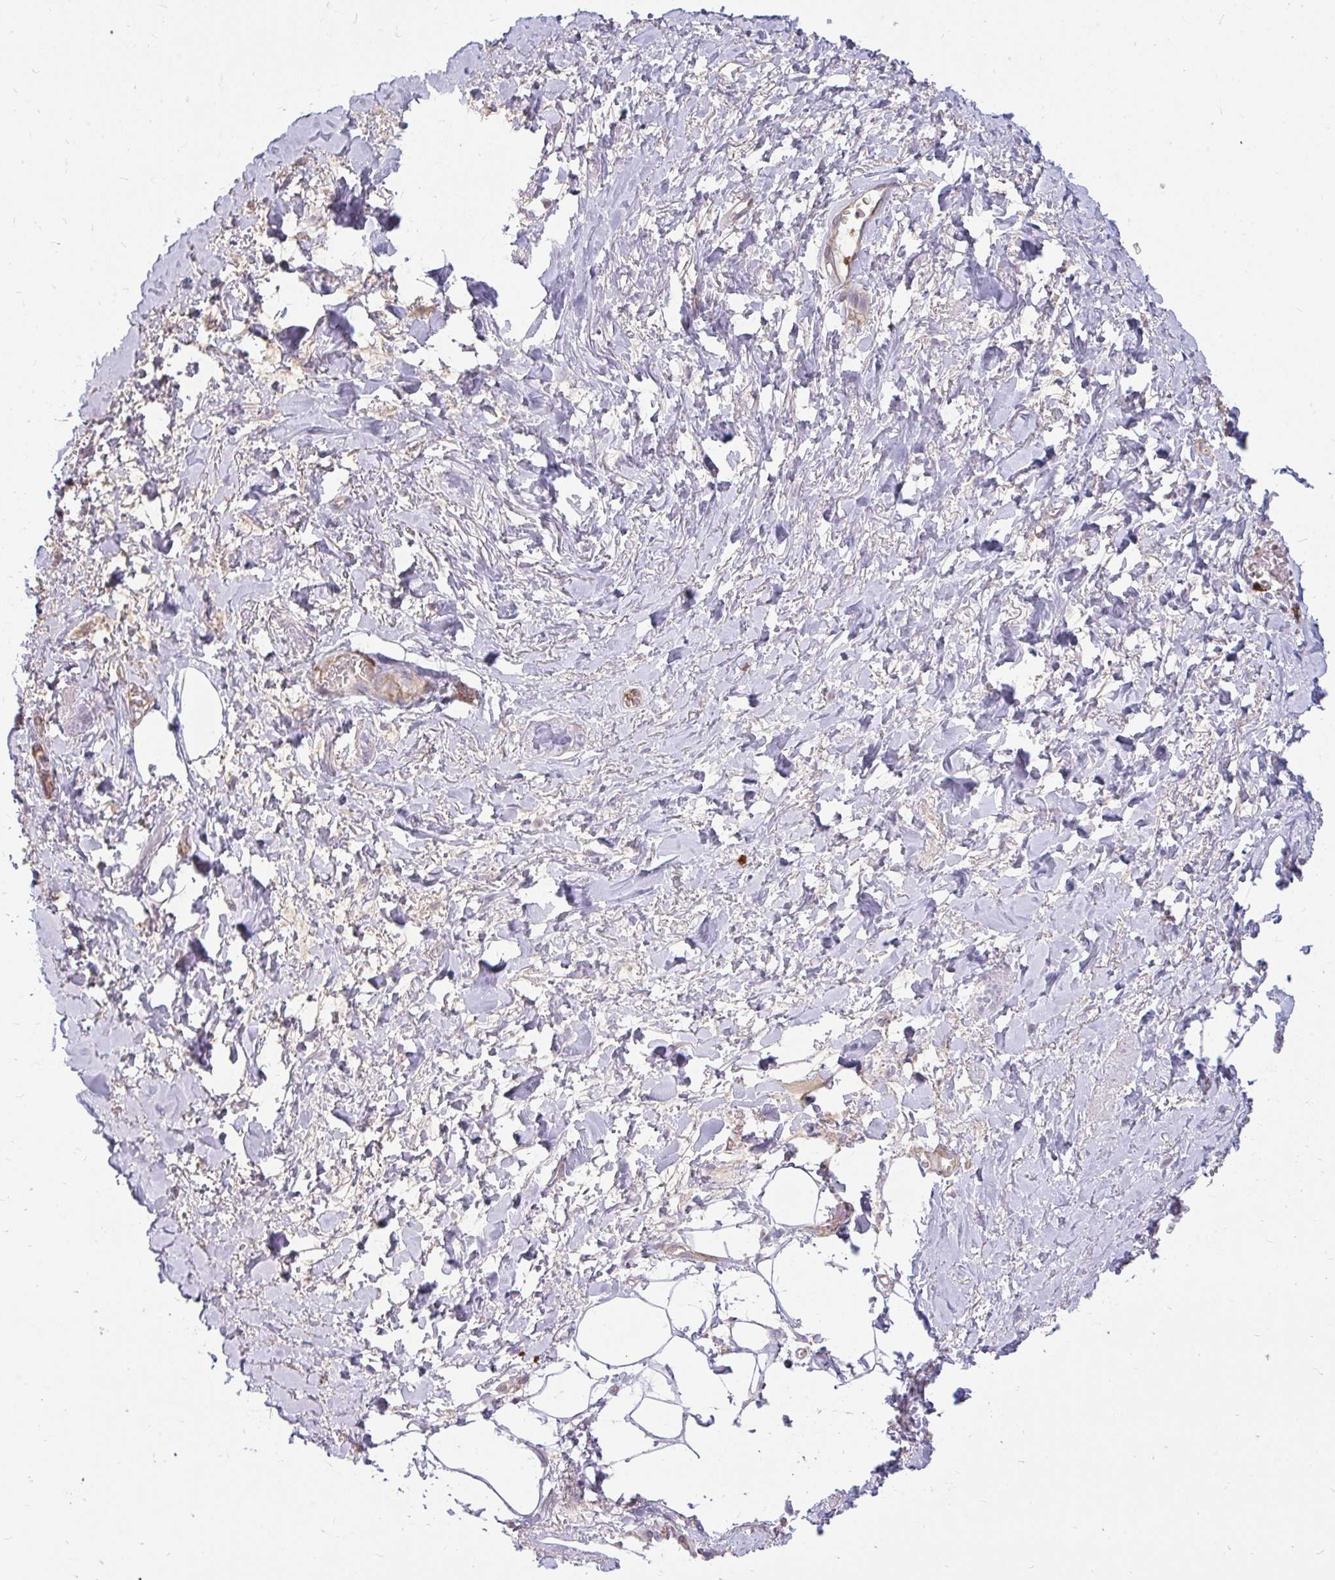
{"staining": {"intensity": "negative", "quantity": "none", "location": "none"}, "tissue": "adipose tissue", "cell_type": "Adipocytes", "image_type": "normal", "snomed": [{"axis": "morphology", "description": "Normal tissue, NOS"}, {"axis": "topography", "description": "Vagina"}, {"axis": "topography", "description": "Peripheral nerve tissue"}], "caption": "DAB immunohistochemical staining of benign human adipose tissue reveals no significant positivity in adipocytes. (DAB immunohistochemistry (IHC), high magnification).", "gene": "ASAP1", "patient": {"sex": "female", "age": 71}}